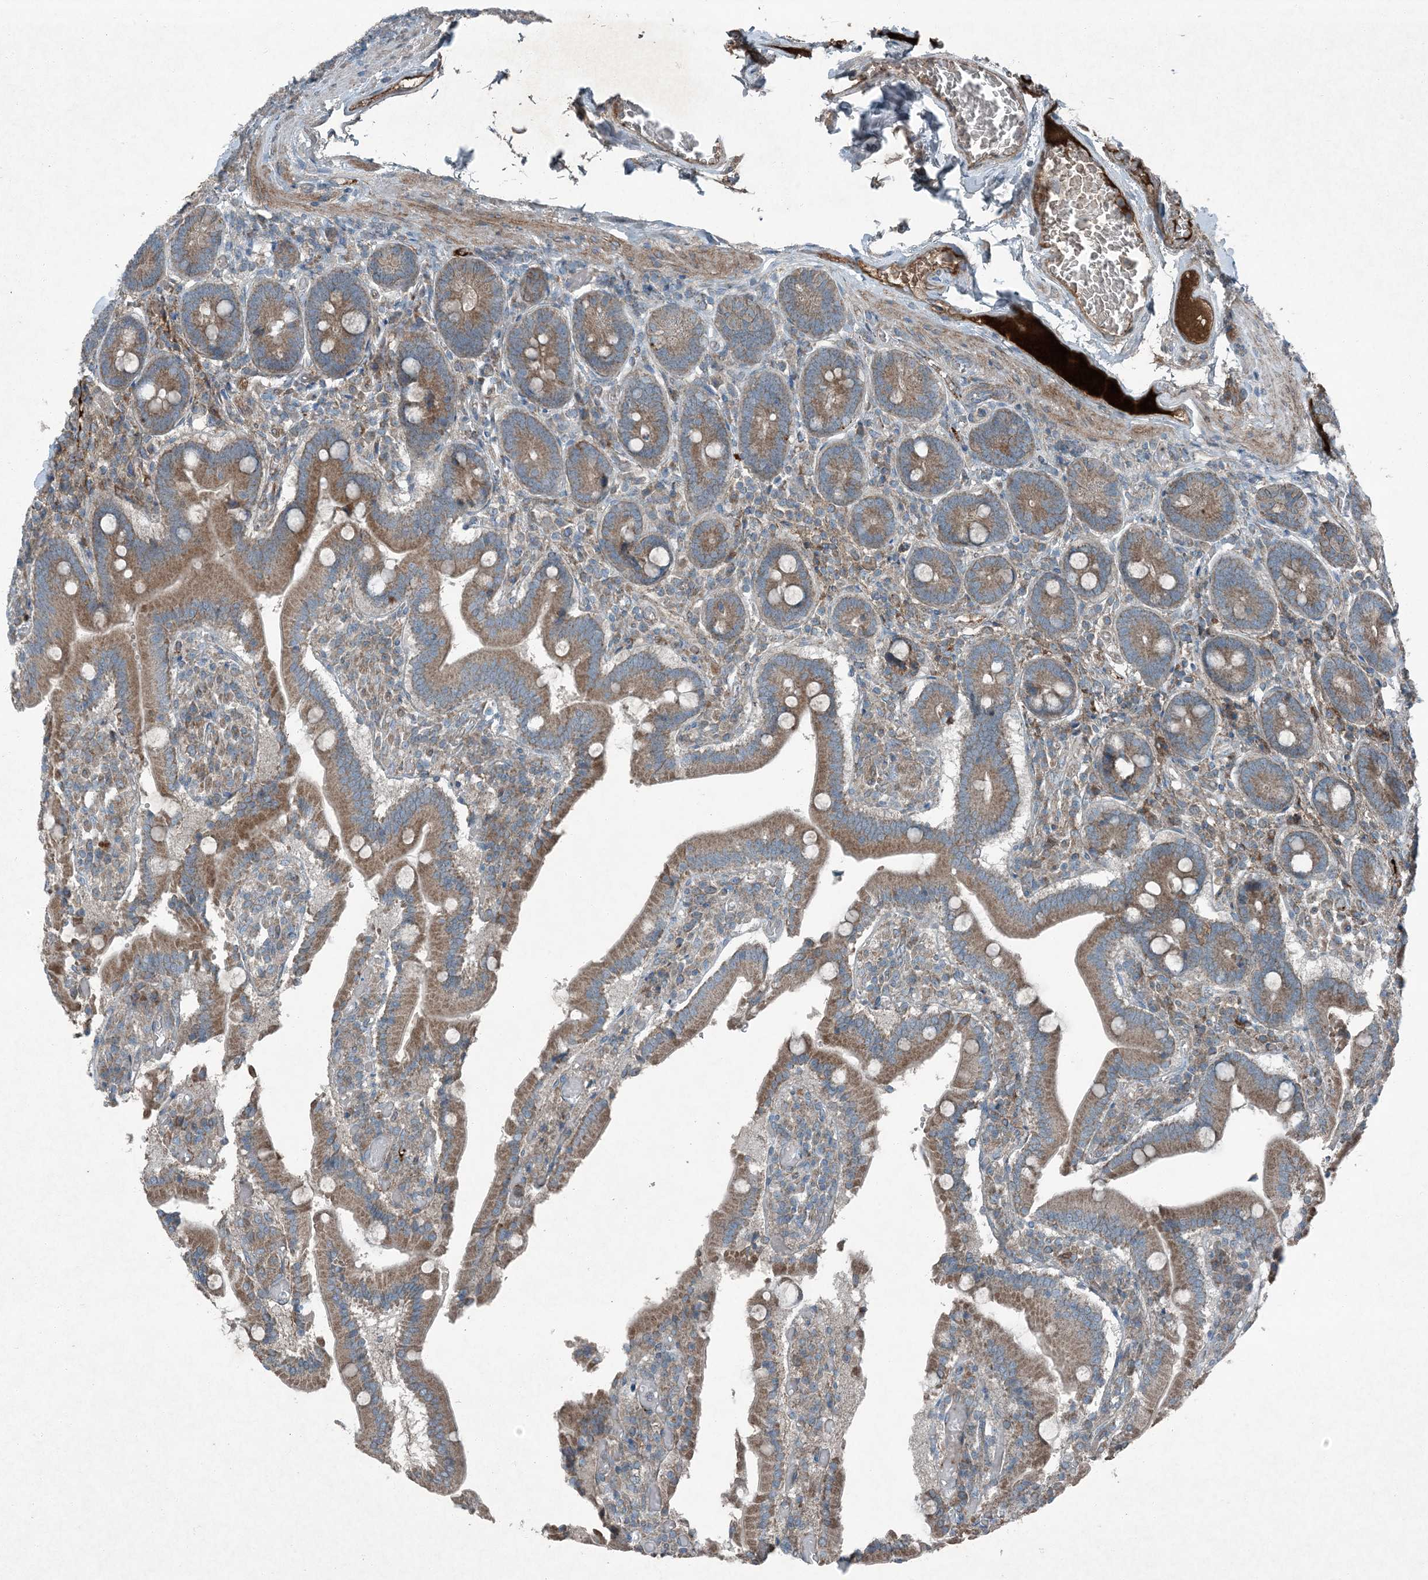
{"staining": {"intensity": "moderate", "quantity": ">75%", "location": "cytoplasmic/membranous"}, "tissue": "duodenum", "cell_type": "Glandular cells", "image_type": "normal", "snomed": [{"axis": "morphology", "description": "Normal tissue, NOS"}, {"axis": "topography", "description": "Duodenum"}], "caption": "Glandular cells demonstrate medium levels of moderate cytoplasmic/membranous expression in approximately >75% of cells in unremarkable human duodenum.", "gene": "APOM", "patient": {"sex": "female", "age": 62}}